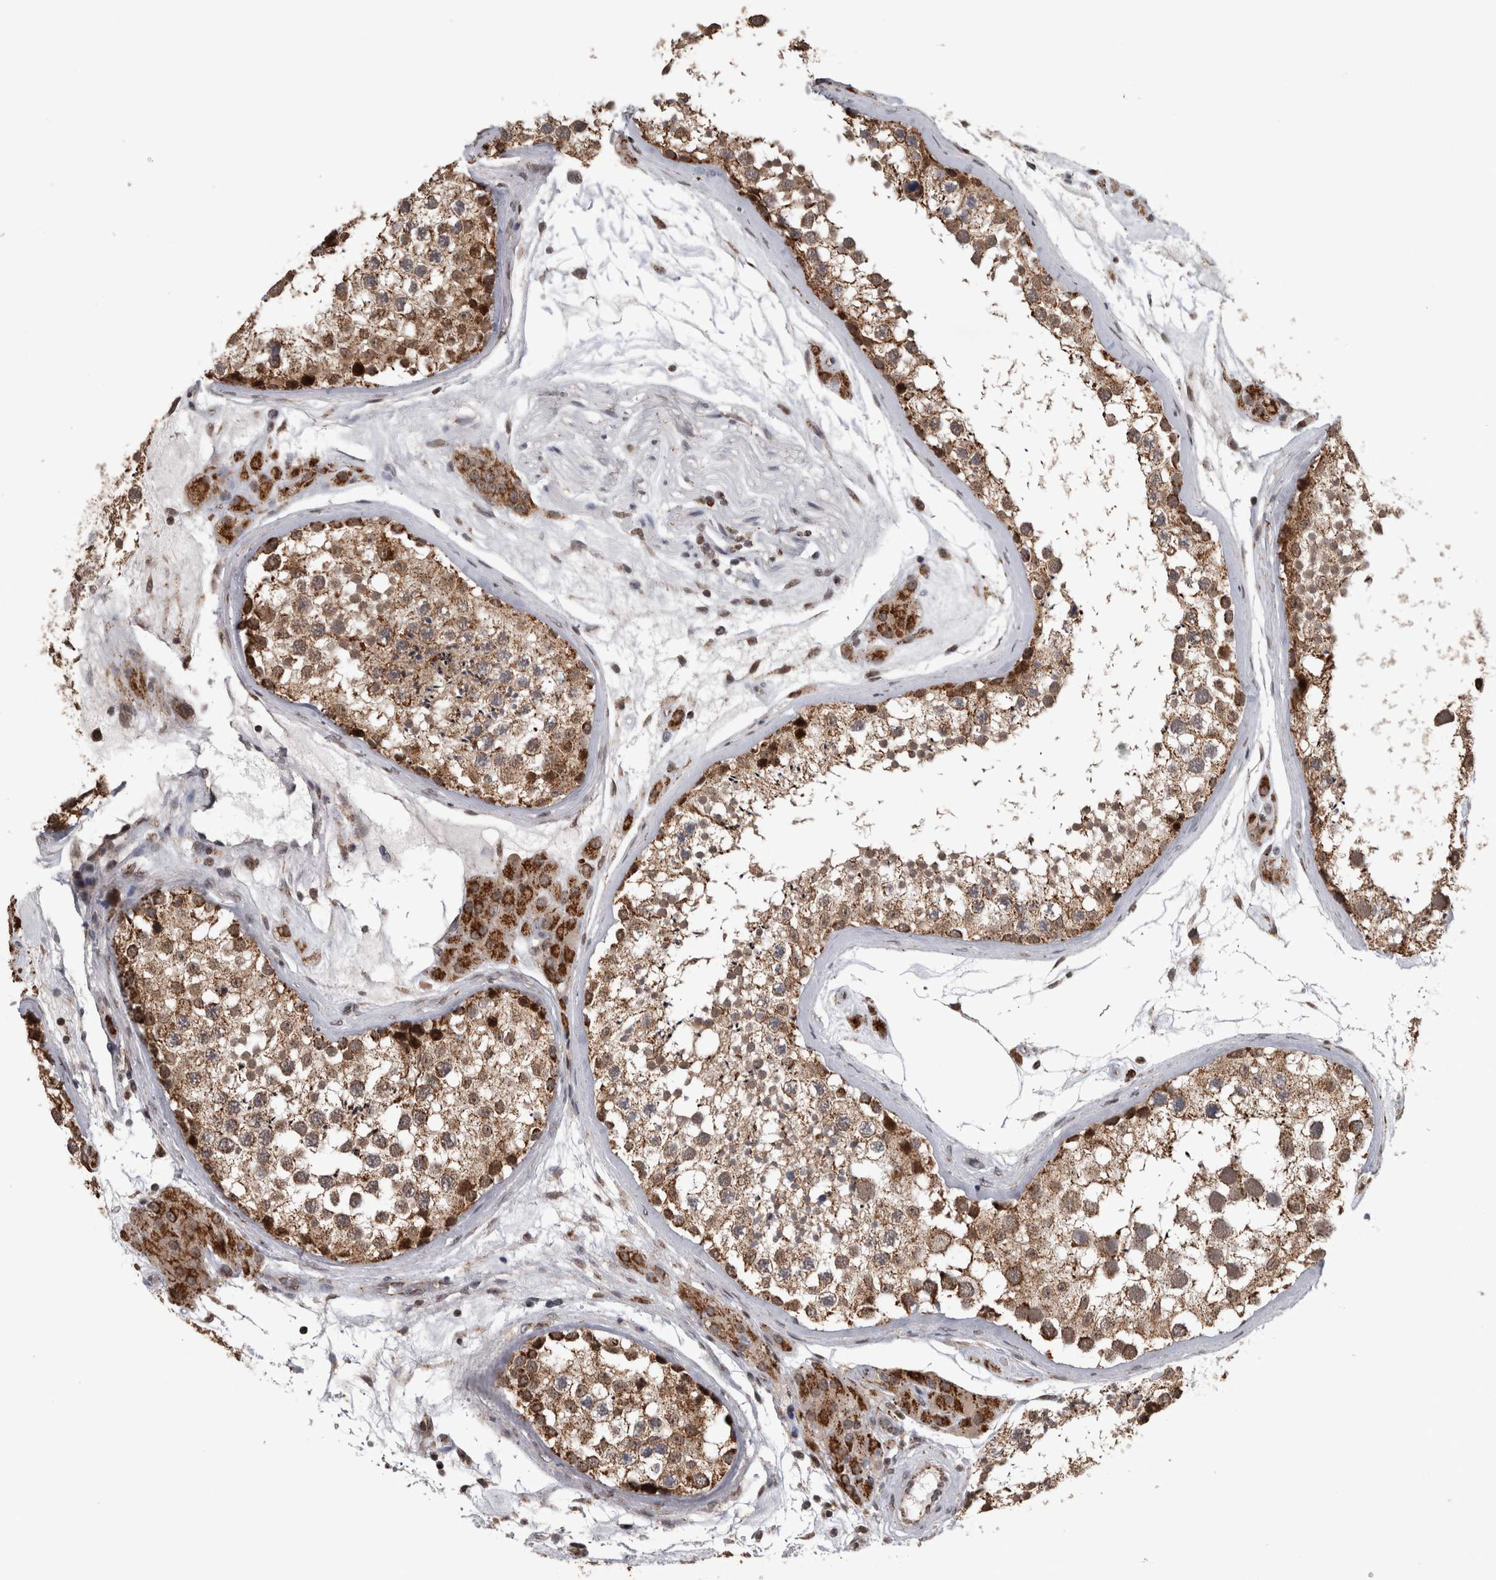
{"staining": {"intensity": "moderate", "quantity": ">75%", "location": "cytoplasmic/membranous"}, "tissue": "testis", "cell_type": "Cells in seminiferous ducts", "image_type": "normal", "snomed": [{"axis": "morphology", "description": "Normal tissue, NOS"}, {"axis": "topography", "description": "Testis"}], "caption": "About >75% of cells in seminiferous ducts in unremarkable human testis display moderate cytoplasmic/membranous protein positivity as visualized by brown immunohistochemical staining.", "gene": "OR2K2", "patient": {"sex": "male", "age": 46}}